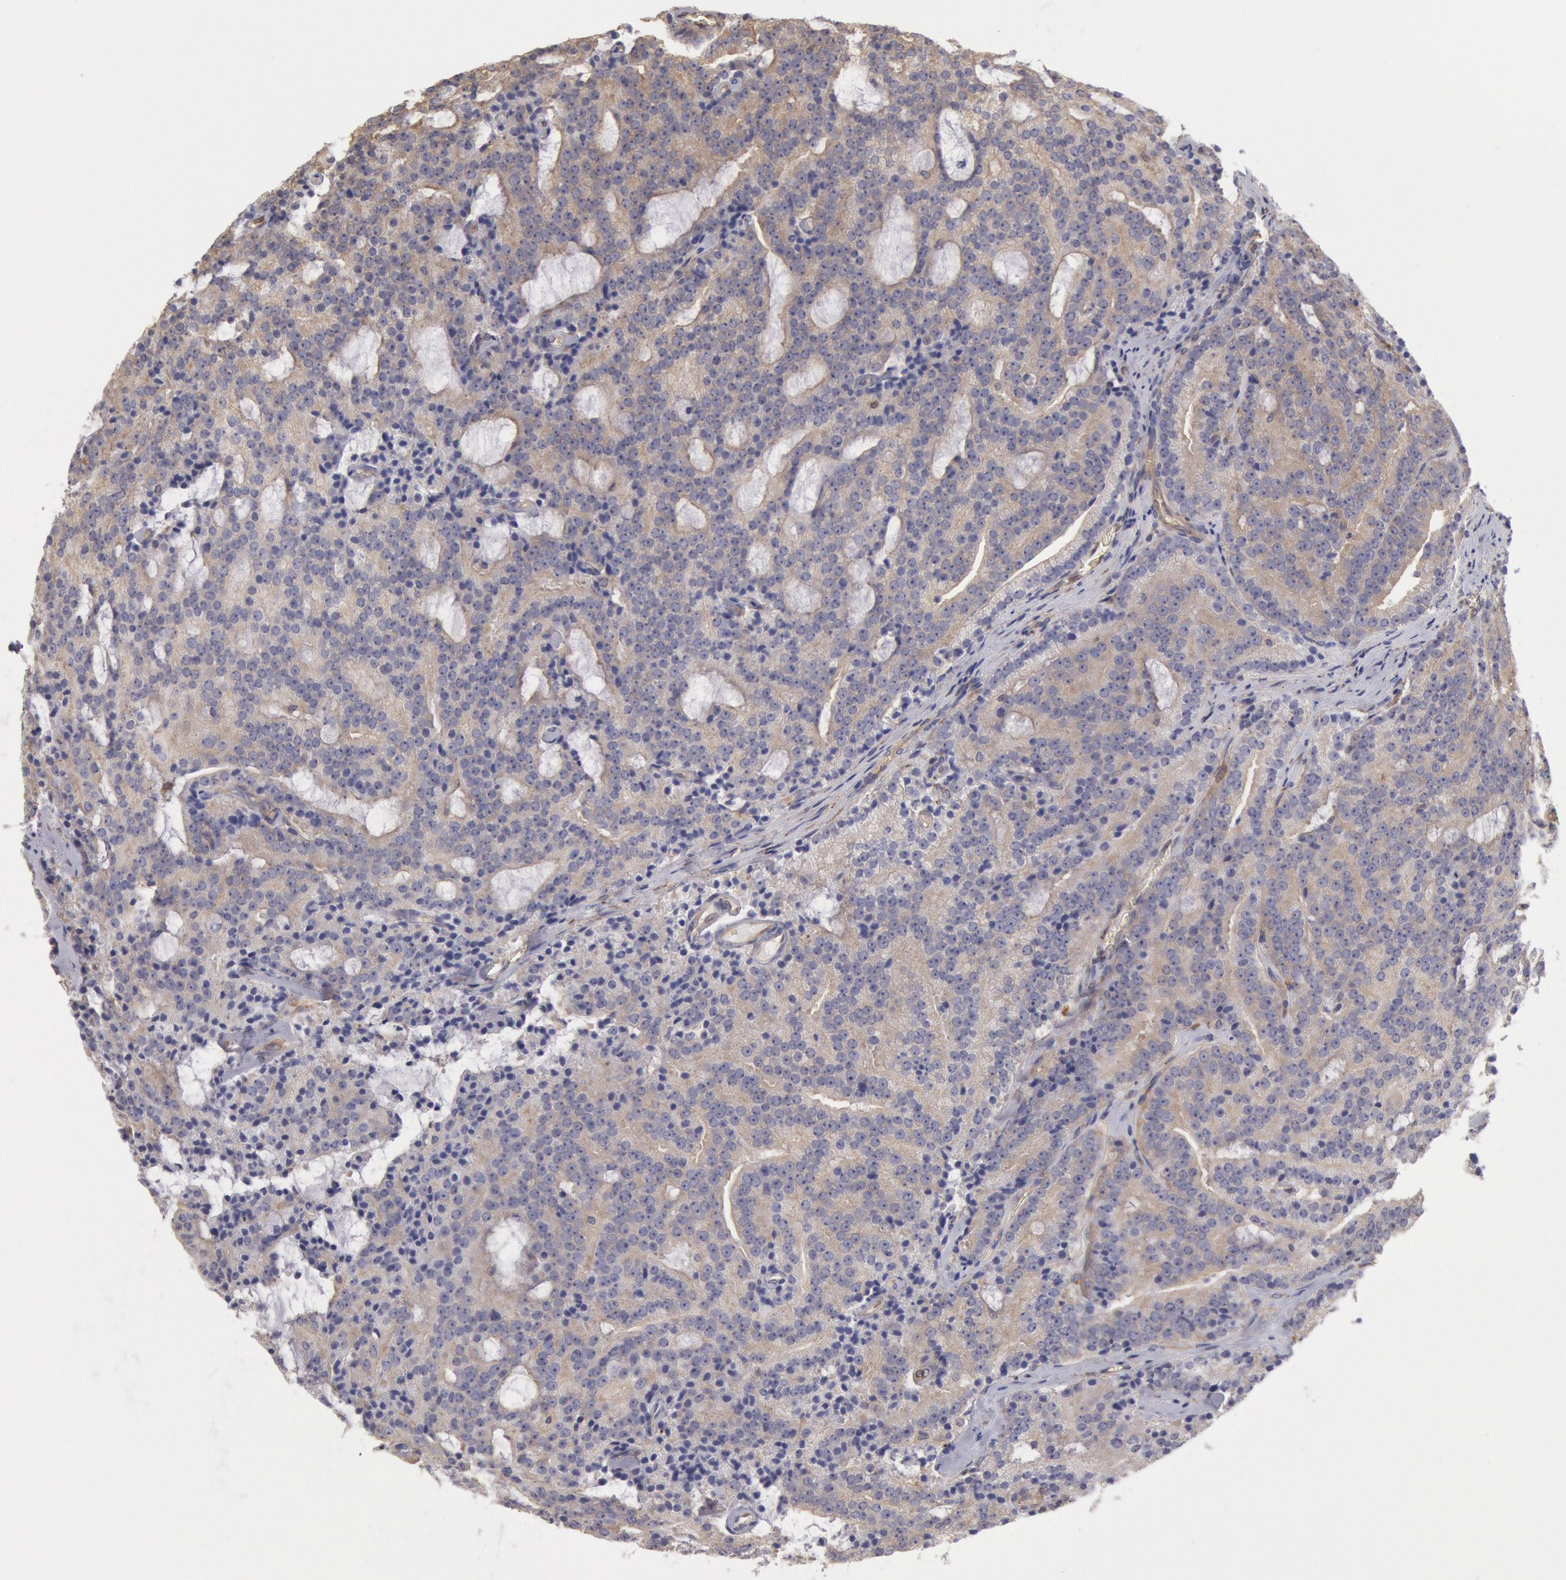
{"staining": {"intensity": "negative", "quantity": "none", "location": "none"}, "tissue": "prostate cancer", "cell_type": "Tumor cells", "image_type": "cancer", "snomed": [{"axis": "morphology", "description": "Adenocarcinoma, Medium grade"}, {"axis": "topography", "description": "Prostate"}], "caption": "This is a histopathology image of IHC staining of medium-grade adenocarcinoma (prostate), which shows no positivity in tumor cells.", "gene": "CCDC50", "patient": {"sex": "male", "age": 65}}